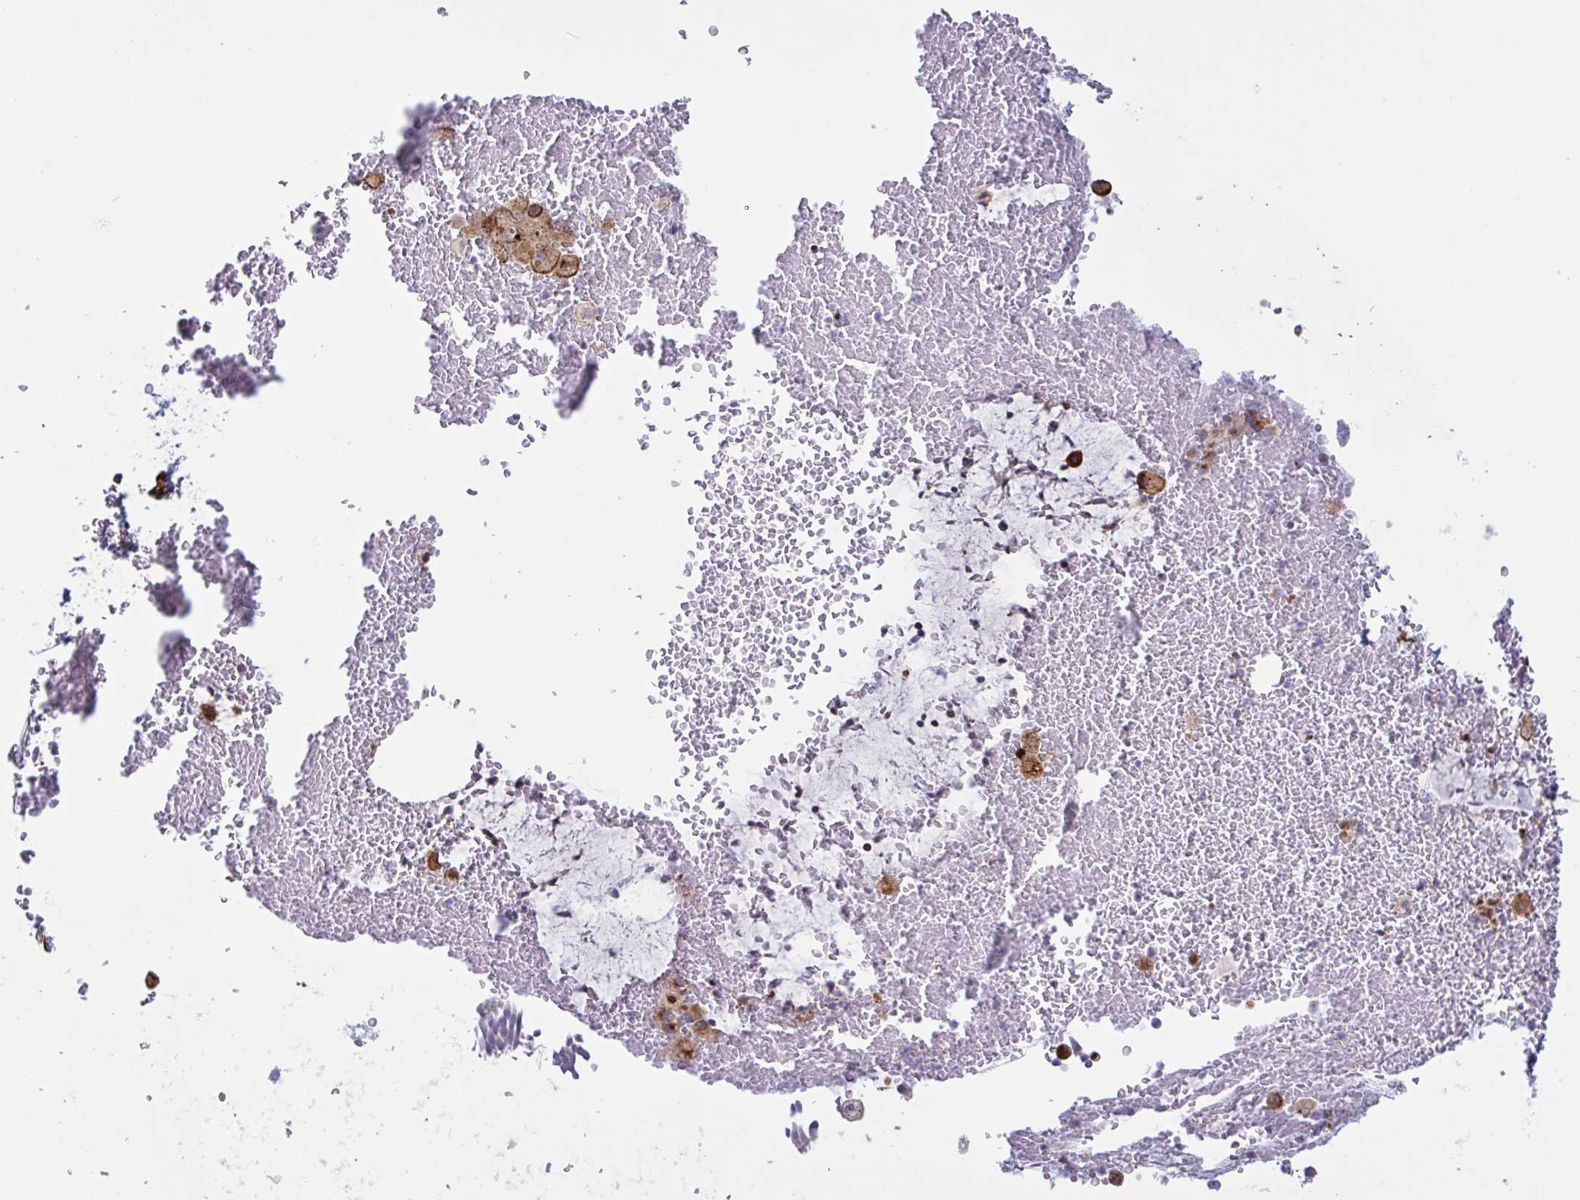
{"staining": {"intensity": "weak", "quantity": "<25%", "location": "cytoplasmic/membranous"}, "tissue": "bronchus", "cell_type": "Respiratory epithelial cells", "image_type": "normal", "snomed": [{"axis": "morphology", "description": "Normal tissue, NOS"}, {"axis": "topography", "description": "Lymph node"}, {"axis": "topography", "description": "Cartilage tissue"}, {"axis": "topography", "description": "Bronchus"}], "caption": "DAB immunohistochemical staining of normal human bronchus demonstrates no significant positivity in respiratory epithelial cells. The staining is performed using DAB (3,3'-diaminobenzidine) brown chromogen with nuclei counter-stained in using hematoxylin.", "gene": "DCBLD1", "patient": {"sex": "female", "age": 70}}